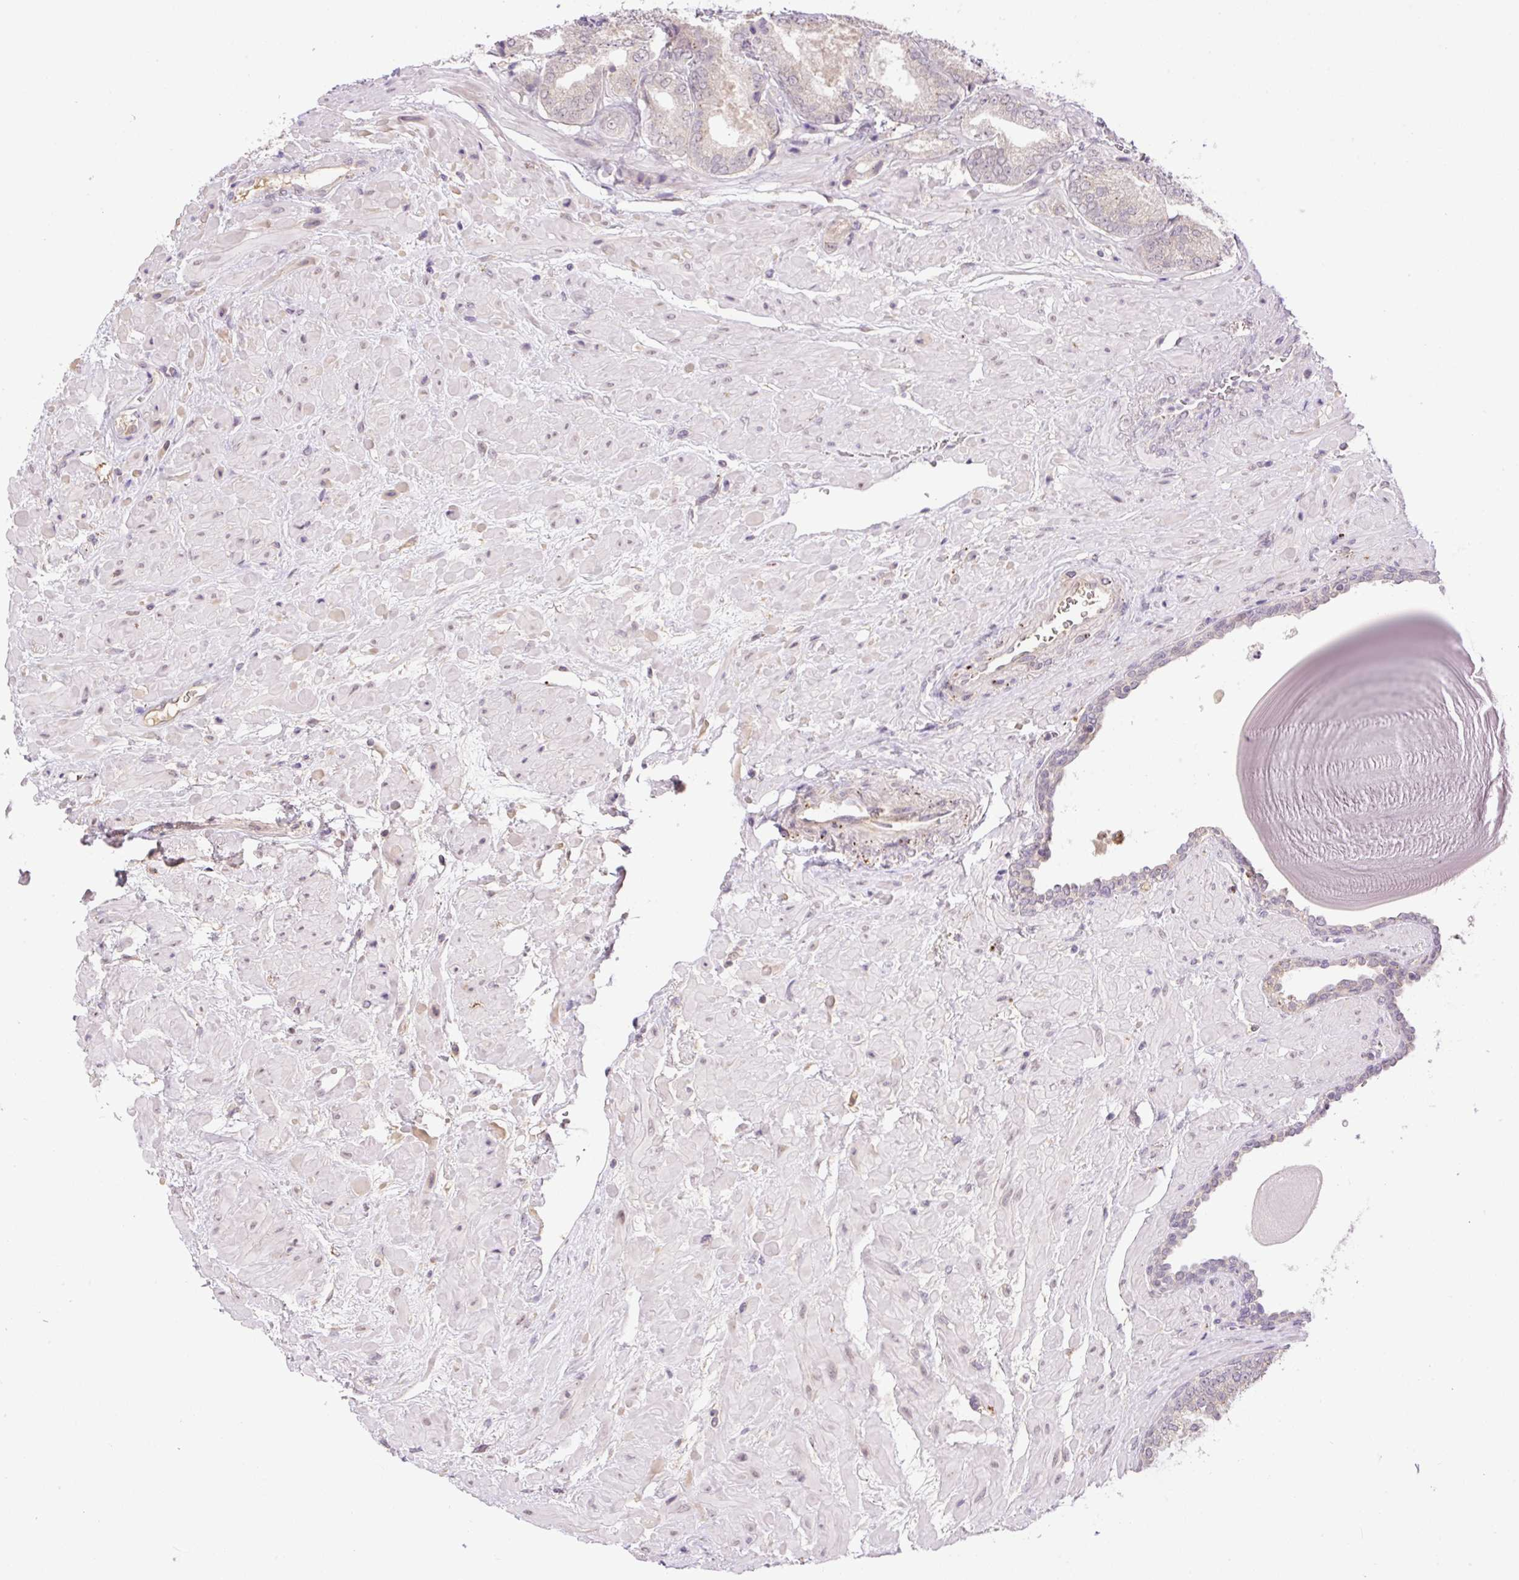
{"staining": {"intensity": "negative", "quantity": "none", "location": "none"}, "tissue": "prostate cancer", "cell_type": "Tumor cells", "image_type": "cancer", "snomed": [{"axis": "morphology", "description": "Adenocarcinoma, High grade"}, {"axis": "topography", "description": "Prostate"}], "caption": "Immunohistochemistry micrograph of prostate cancer stained for a protein (brown), which shows no expression in tumor cells.", "gene": "HABP4", "patient": {"sex": "male", "age": 68}}